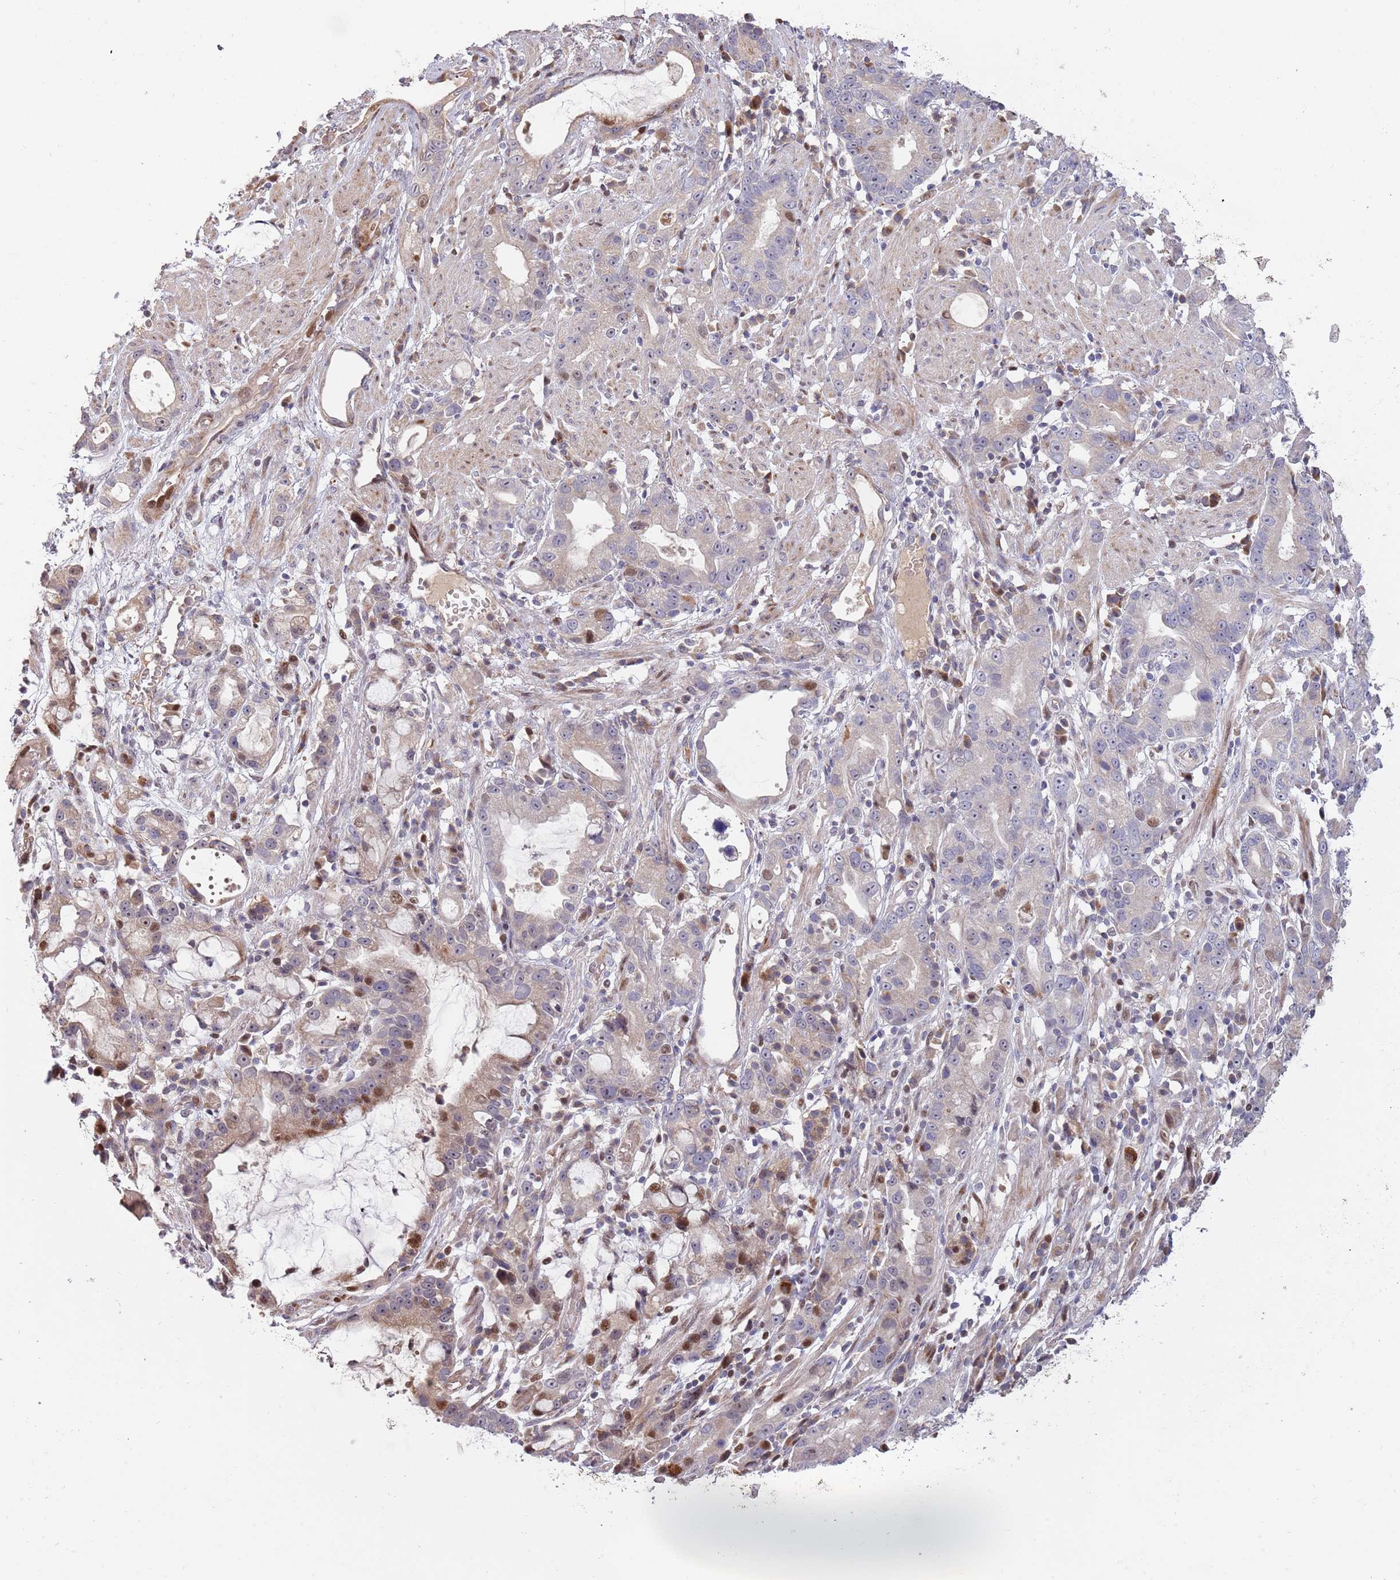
{"staining": {"intensity": "moderate", "quantity": "<25%", "location": "nuclear"}, "tissue": "stomach cancer", "cell_type": "Tumor cells", "image_type": "cancer", "snomed": [{"axis": "morphology", "description": "Adenocarcinoma, NOS"}, {"axis": "topography", "description": "Stomach"}], "caption": "Immunohistochemical staining of human stomach cancer (adenocarcinoma) shows moderate nuclear protein expression in approximately <25% of tumor cells.", "gene": "SYNDIG1L", "patient": {"sex": "male", "age": 55}}